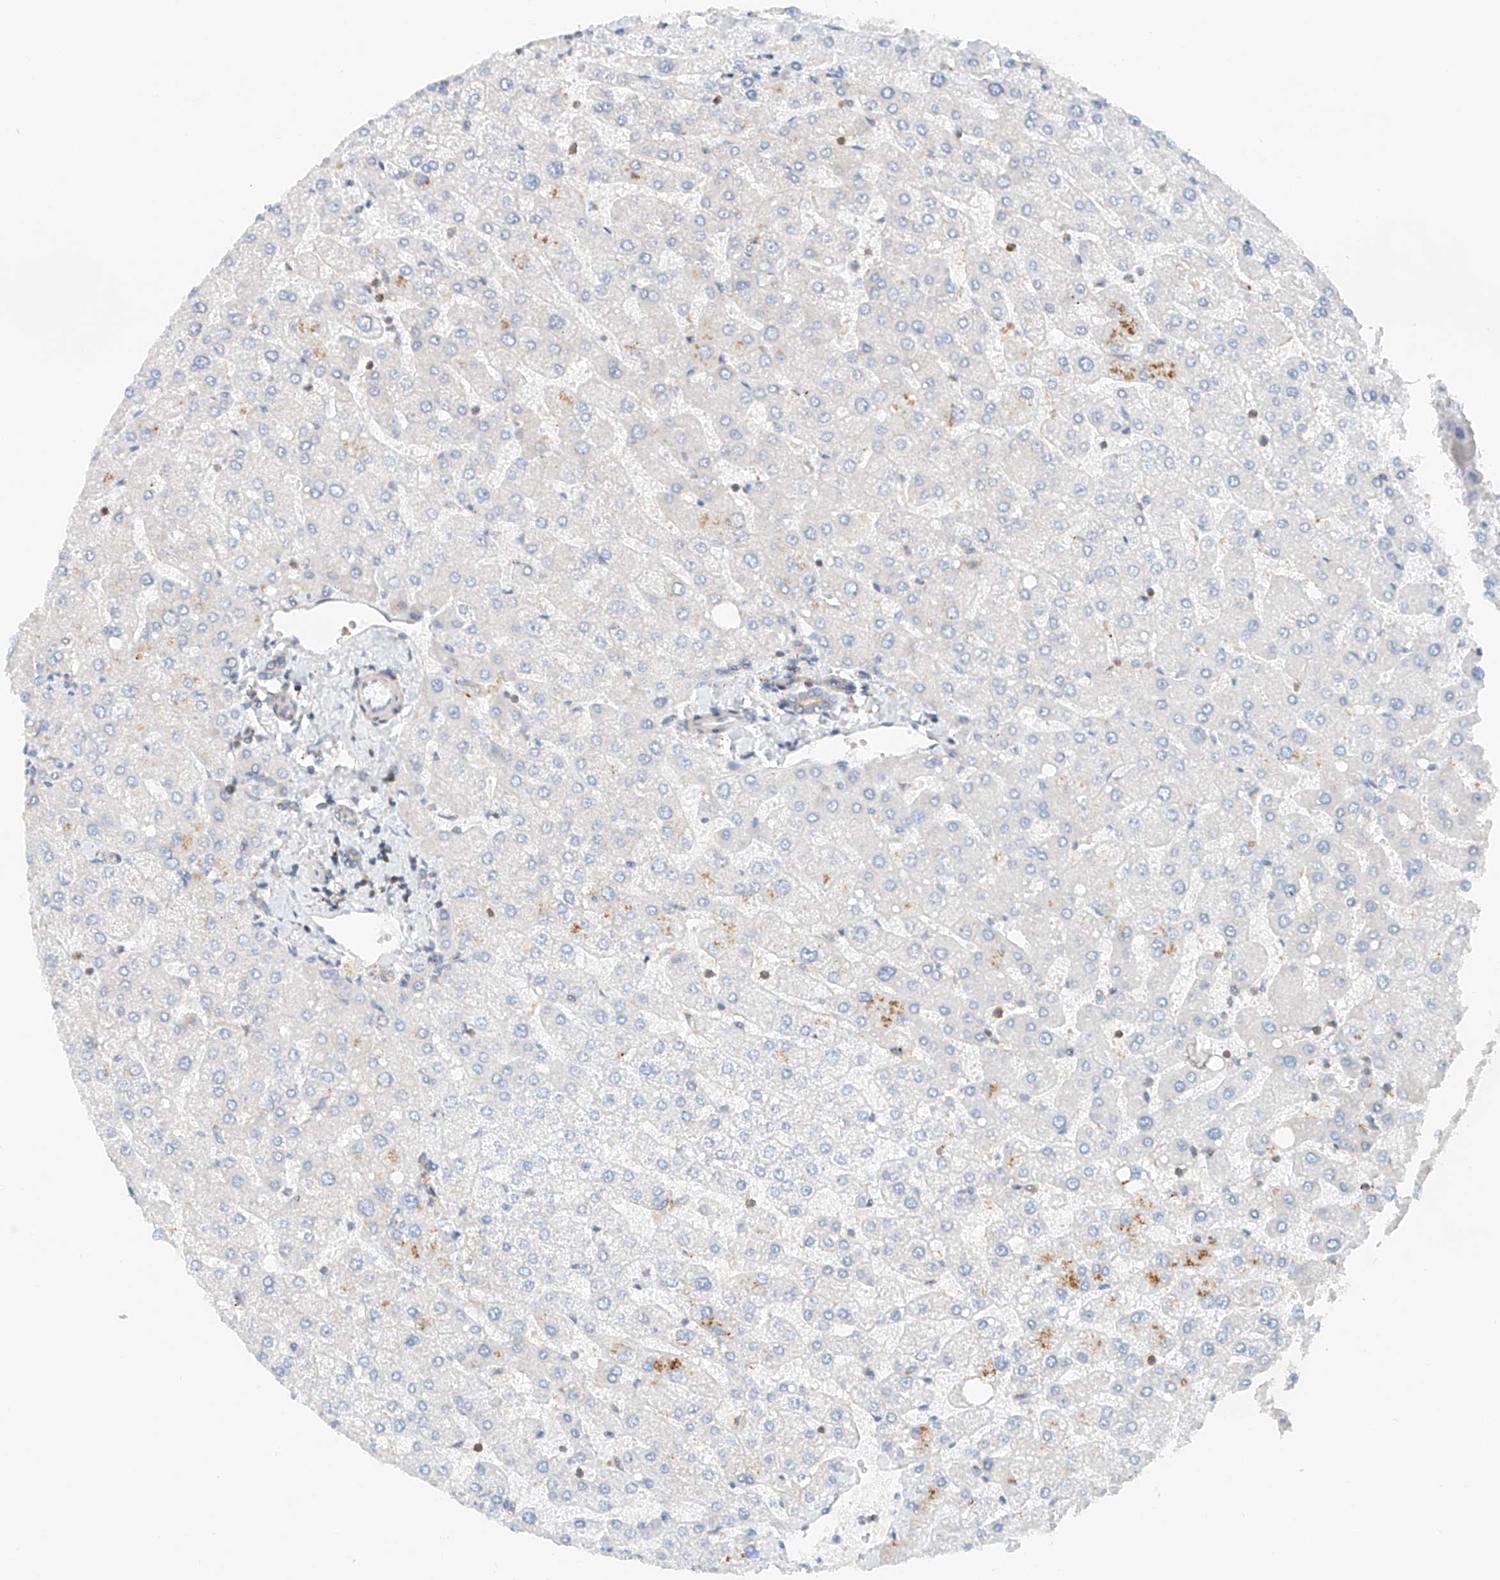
{"staining": {"intensity": "weak", "quantity": "<25%", "location": "cytoplasmic/membranous"}, "tissue": "liver", "cell_type": "Cholangiocytes", "image_type": "normal", "snomed": [{"axis": "morphology", "description": "Normal tissue, NOS"}, {"axis": "topography", "description": "Liver"}], "caption": "Immunohistochemistry (IHC) image of unremarkable liver stained for a protein (brown), which exhibits no positivity in cholangiocytes.", "gene": "MFN2", "patient": {"sex": "male", "age": 55}}